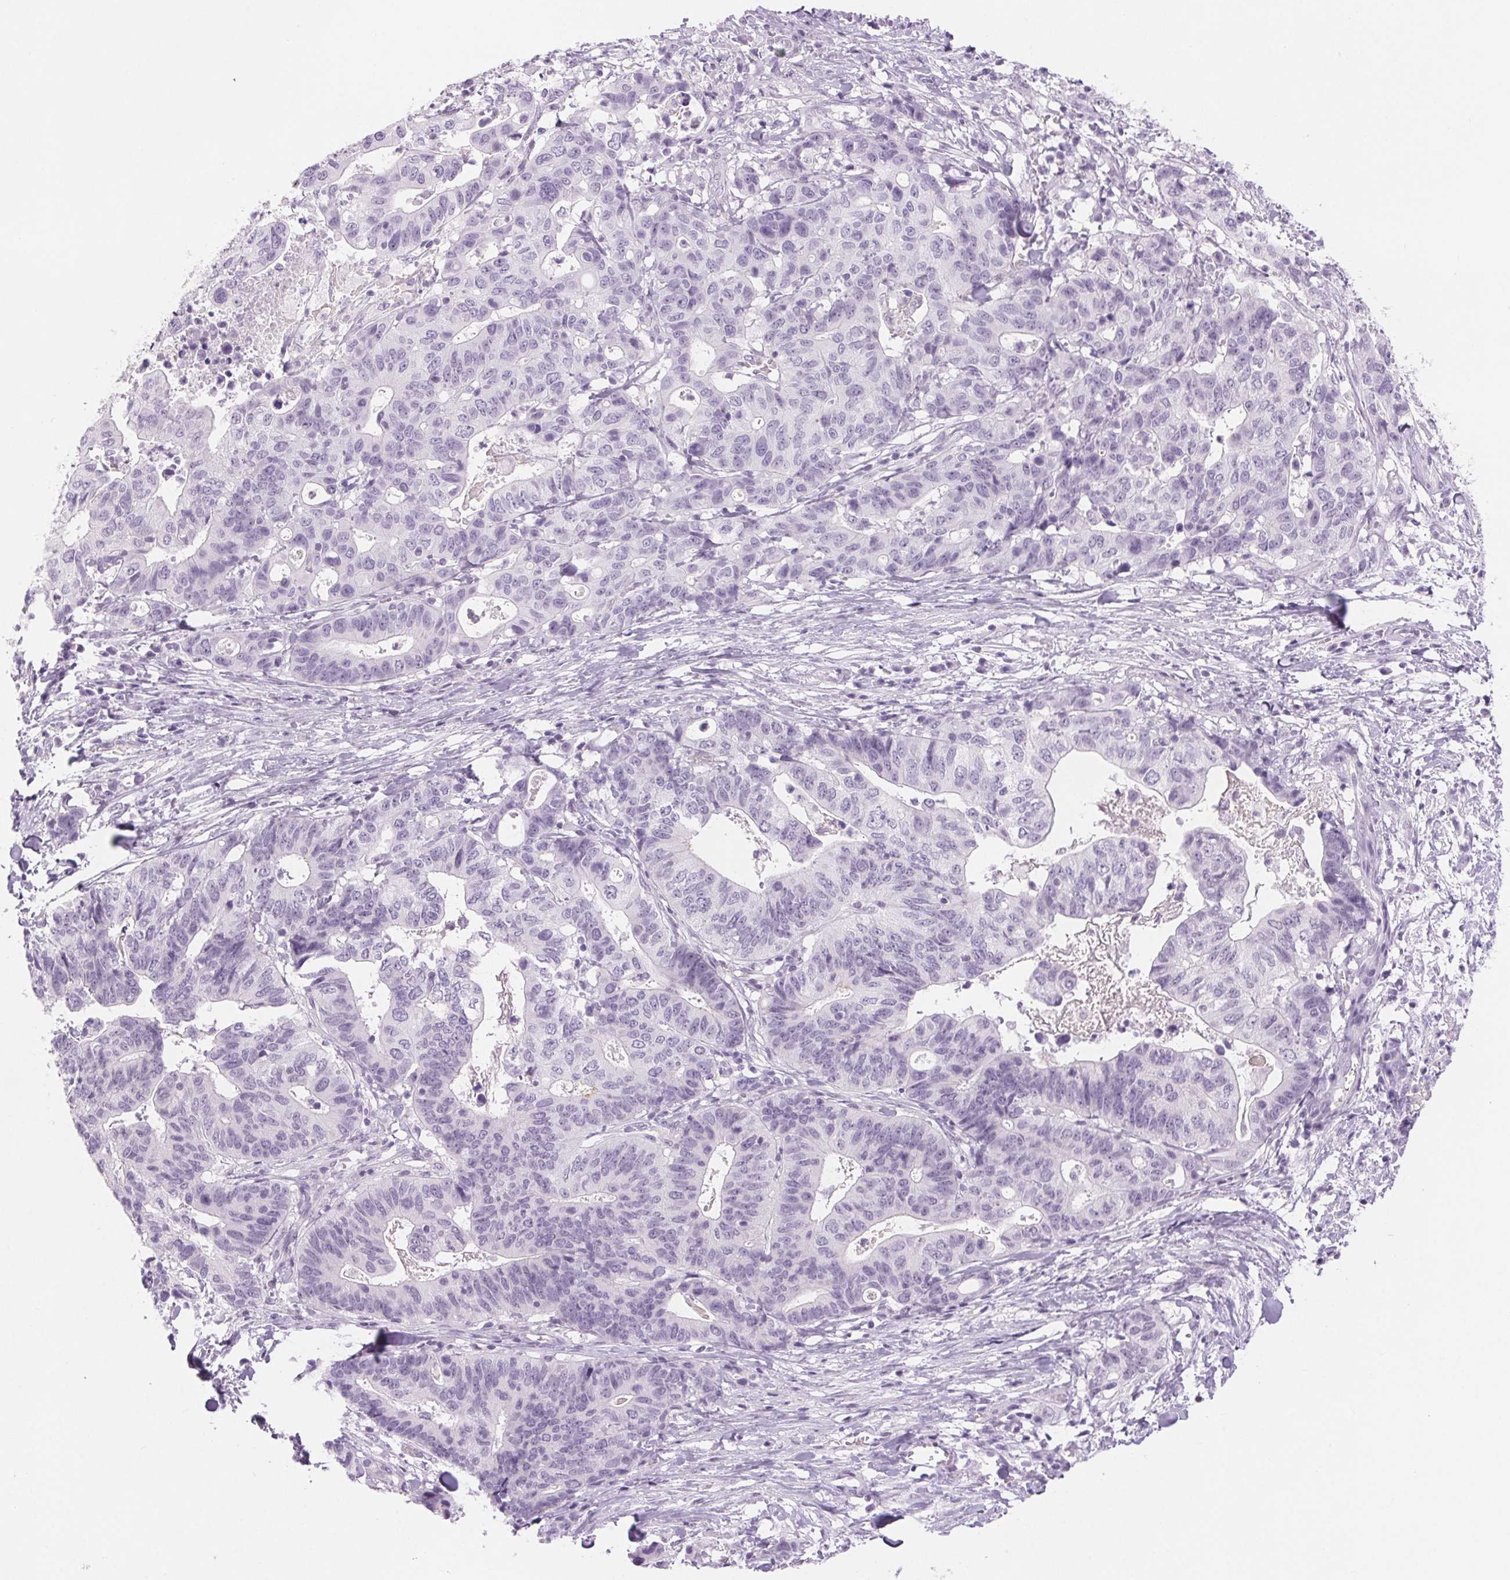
{"staining": {"intensity": "negative", "quantity": "none", "location": "none"}, "tissue": "stomach cancer", "cell_type": "Tumor cells", "image_type": "cancer", "snomed": [{"axis": "morphology", "description": "Adenocarcinoma, NOS"}, {"axis": "topography", "description": "Stomach, upper"}], "caption": "A micrograph of human stomach cancer (adenocarcinoma) is negative for staining in tumor cells.", "gene": "SLC6A19", "patient": {"sex": "female", "age": 67}}